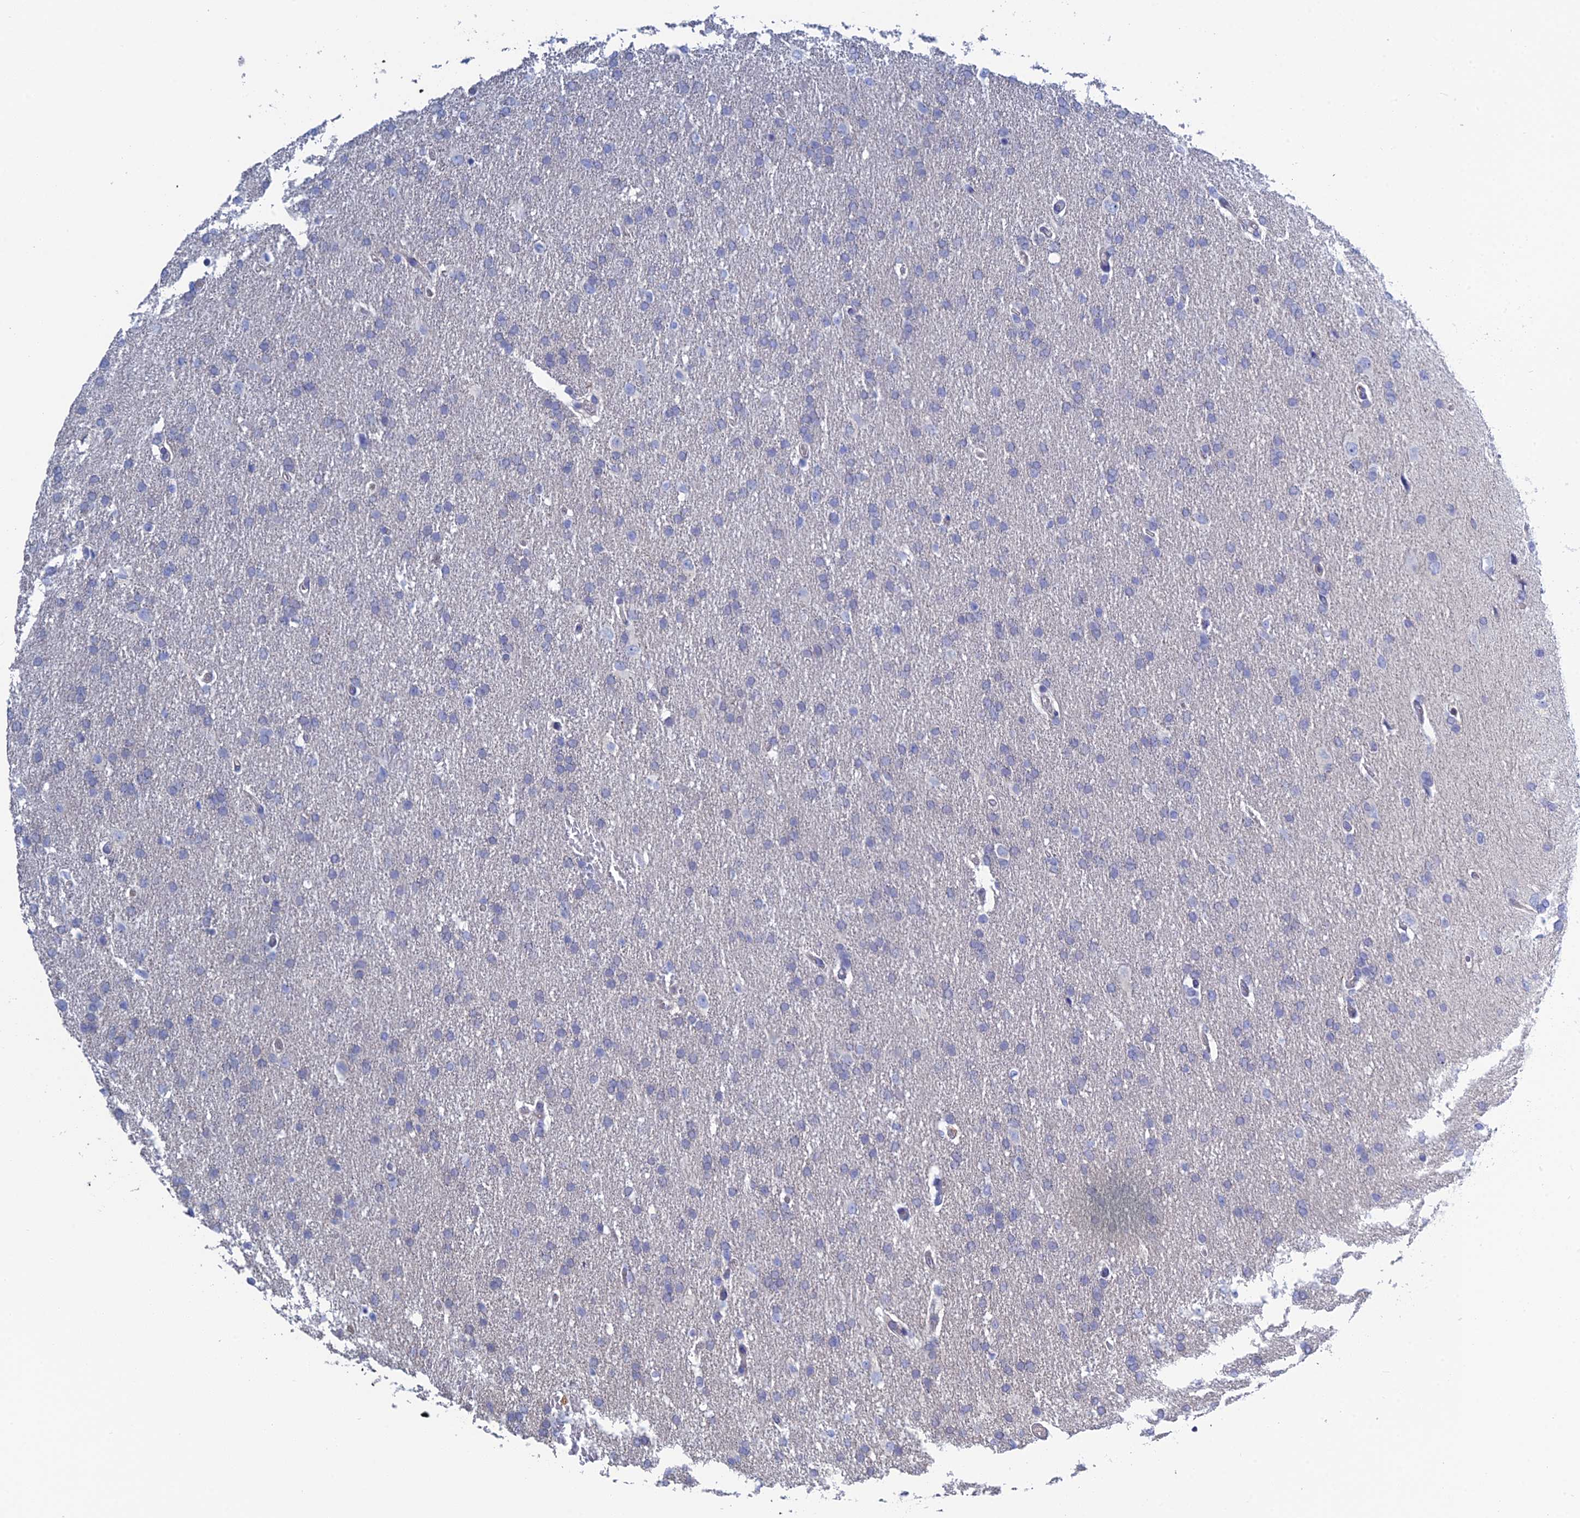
{"staining": {"intensity": "negative", "quantity": "none", "location": "none"}, "tissue": "glioma", "cell_type": "Tumor cells", "image_type": "cancer", "snomed": [{"axis": "morphology", "description": "Glioma, malignant, High grade"}, {"axis": "topography", "description": "Brain"}], "caption": "A photomicrograph of human malignant glioma (high-grade) is negative for staining in tumor cells. The staining is performed using DAB brown chromogen with nuclei counter-stained in using hematoxylin.", "gene": "PCDHA8", "patient": {"sex": "male", "age": 72}}